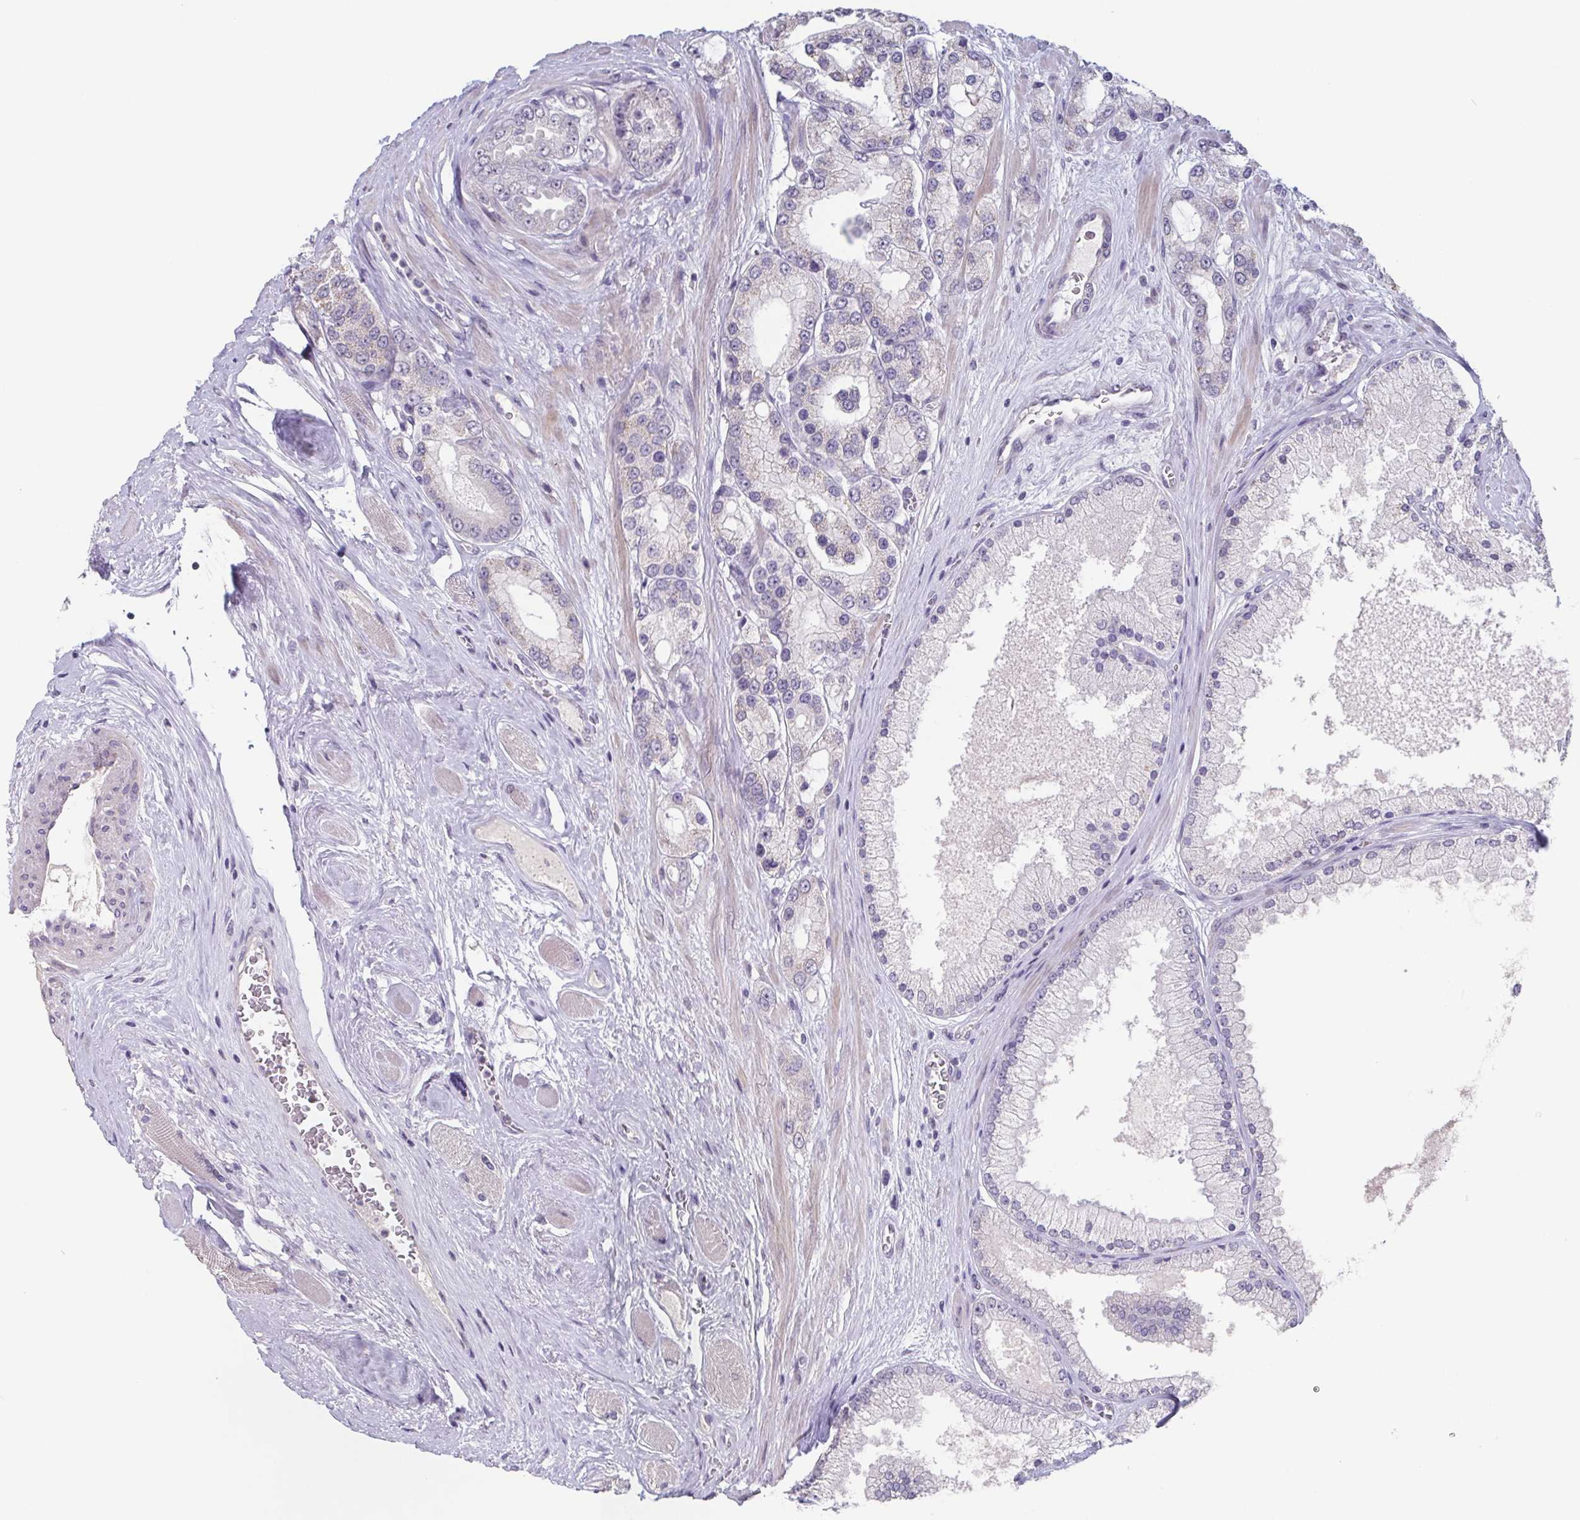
{"staining": {"intensity": "negative", "quantity": "none", "location": "none"}, "tissue": "prostate cancer", "cell_type": "Tumor cells", "image_type": "cancer", "snomed": [{"axis": "morphology", "description": "Adenocarcinoma, High grade"}, {"axis": "topography", "description": "Prostate"}], "caption": "Human prostate high-grade adenocarcinoma stained for a protein using immunohistochemistry demonstrates no staining in tumor cells.", "gene": "GHRL", "patient": {"sex": "male", "age": 67}}